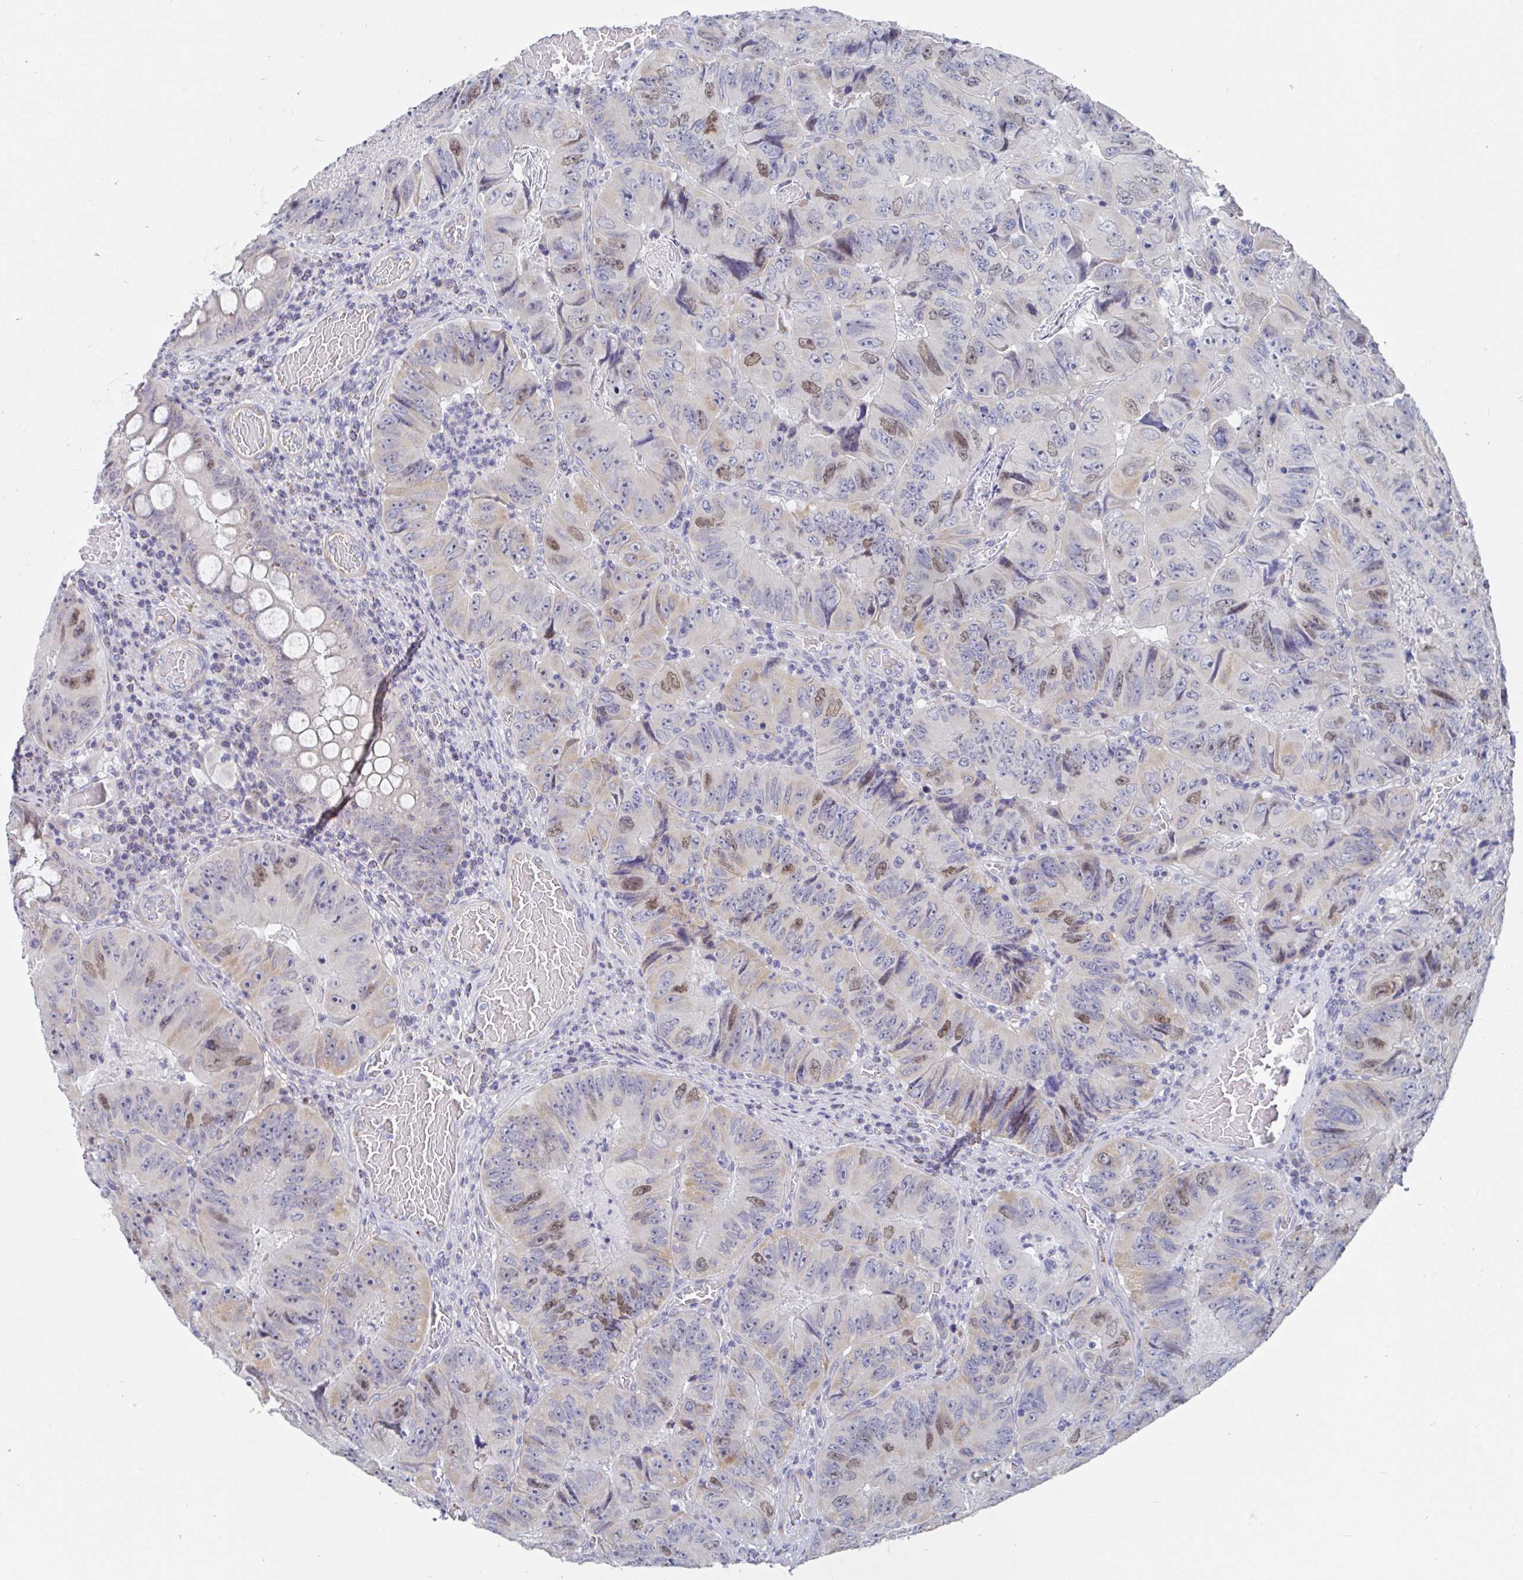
{"staining": {"intensity": "moderate", "quantity": "<25%", "location": "nuclear"}, "tissue": "colorectal cancer", "cell_type": "Tumor cells", "image_type": "cancer", "snomed": [{"axis": "morphology", "description": "Adenocarcinoma, NOS"}, {"axis": "topography", "description": "Colon"}], "caption": "The immunohistochemical stain highlights moderate nuclear staining in tumor cells of adenocarcinoma (colorectal) tissue.", "gene": "ATP5F1C", "patient": {"sex": "female", "age": 84}}